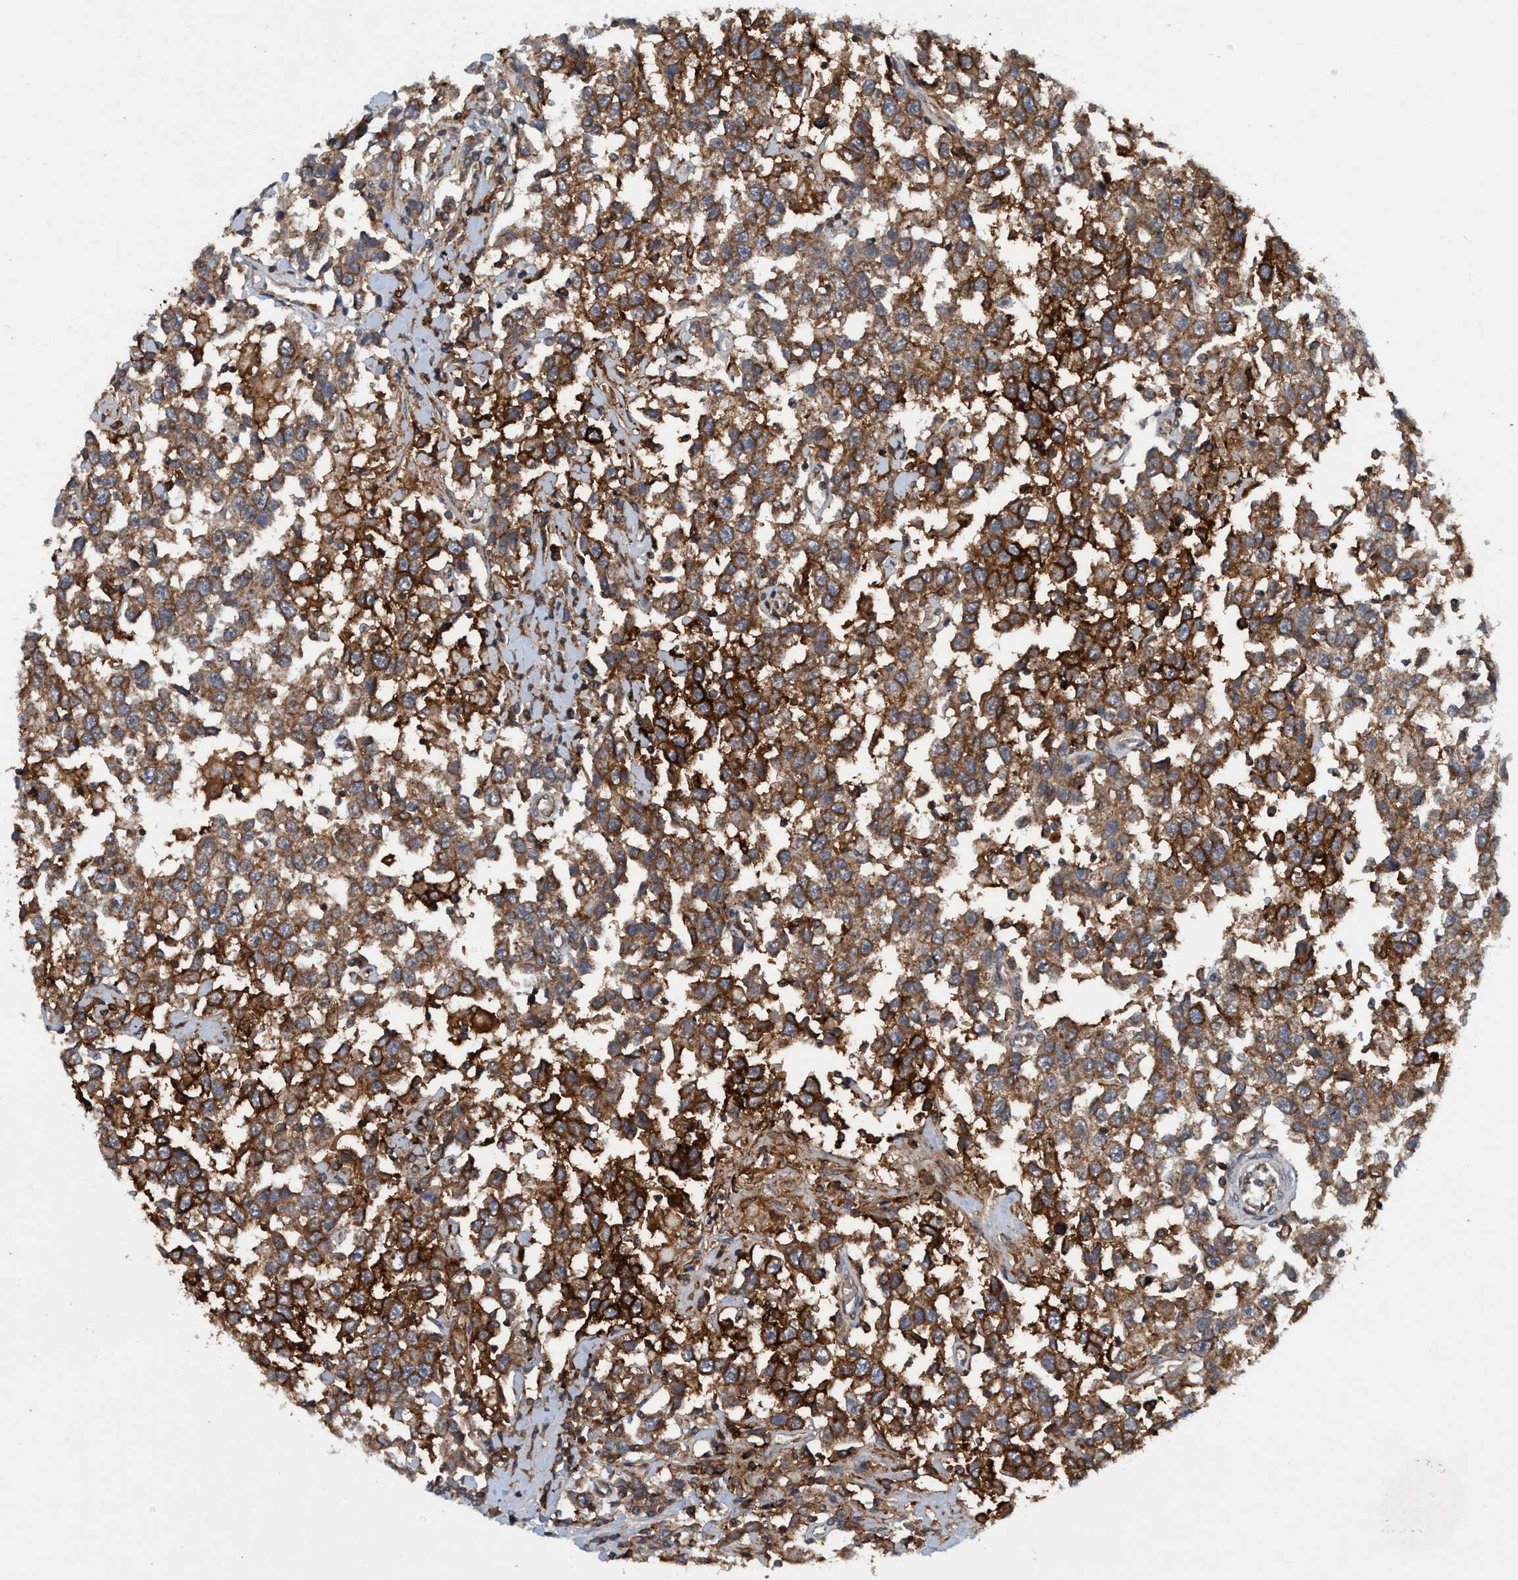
{"staining": {"intensity": "strong", "quantity": ">75%", "location": "cytoplasmic/membranous"}, "tissue": "testis cancer", "cell_type": "Tumor cells", "image_type": "cancer", "snomed": [{"axis": "morphology", "description": "Seminoma, NOS"}, {"axis": "topography", "description": "Testis"}], "caption": "Immunohistochemistry of testis seminoma shows high levels of strong cytoplasmic/membranous positivity in about >75% of tumor cells.", "gene": "SLC16A3", "patient": {"sex": "male", "age": 41}}